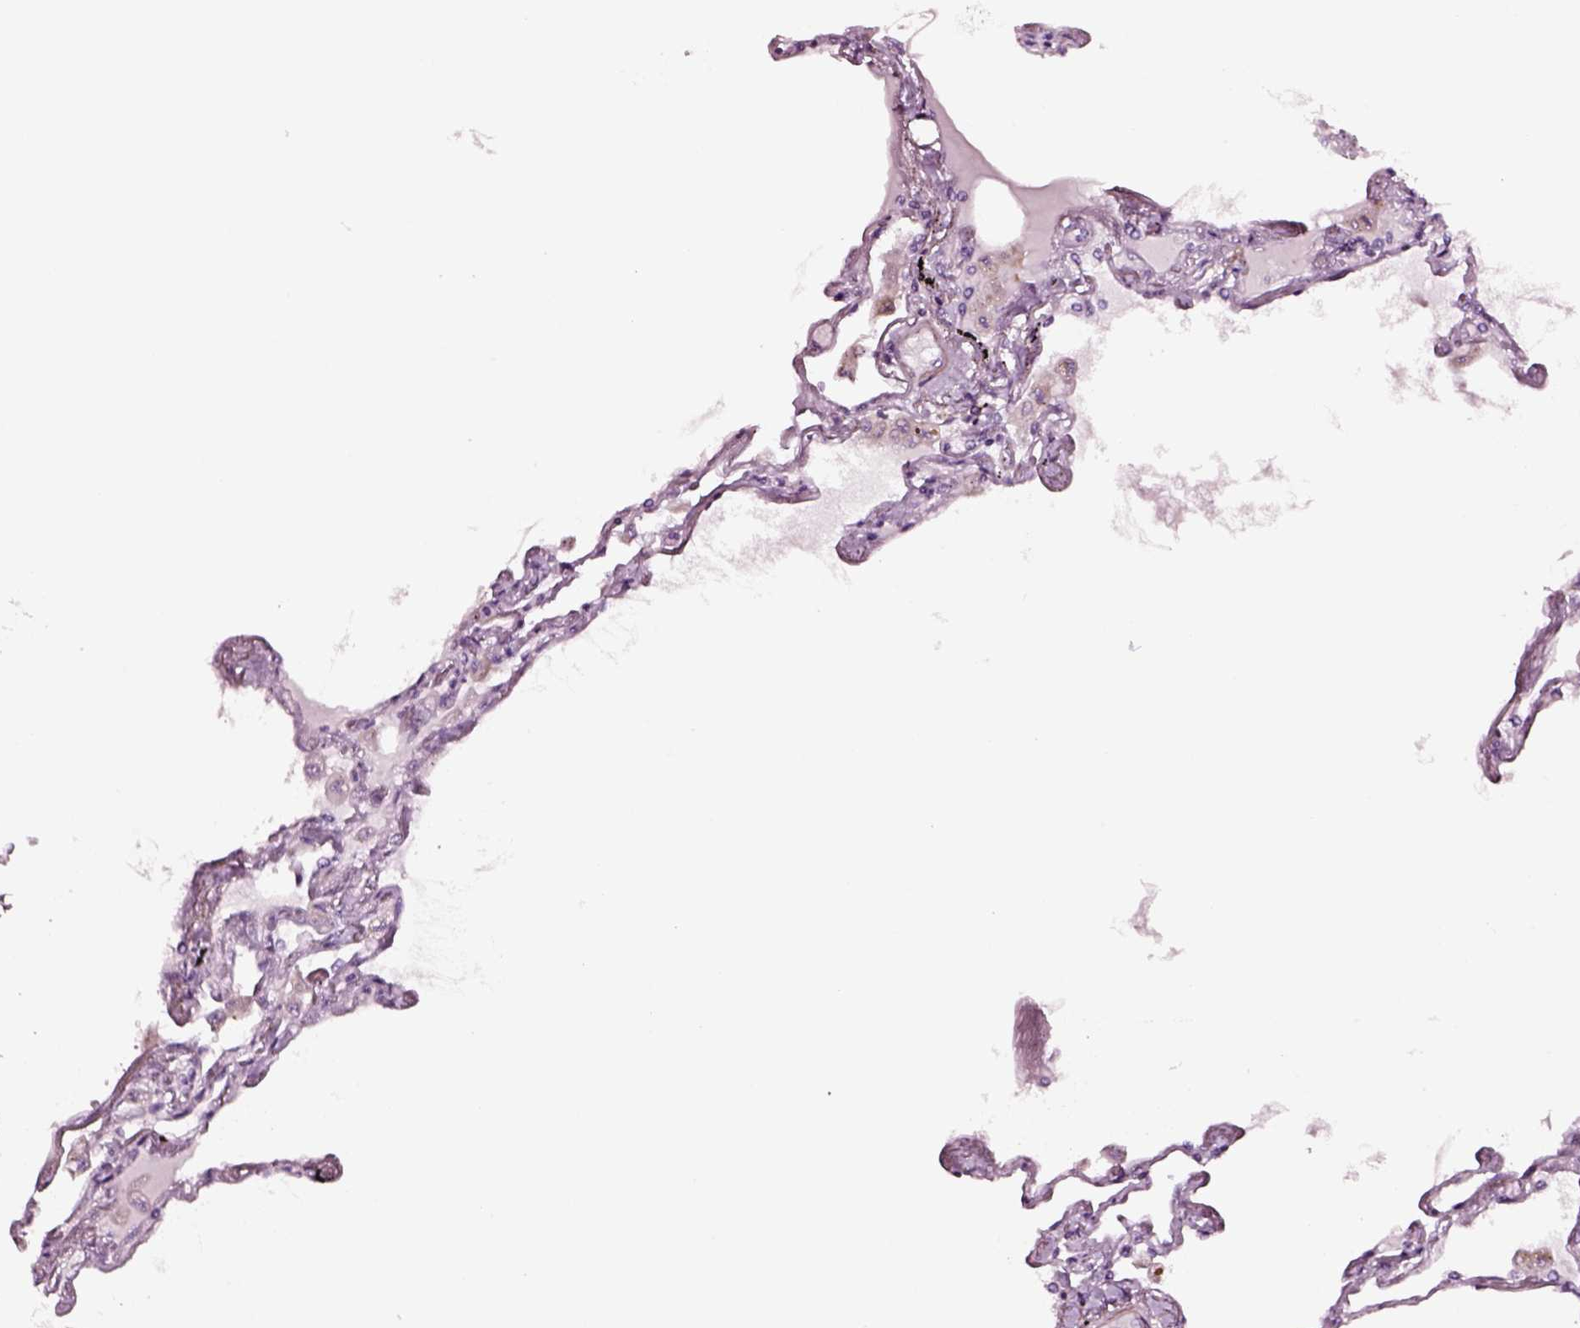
{"staining": {"intensity": "negative", "quantity": "none", "location": "none"}, "tissue": "lung", "cell_type": "Alveolar cells", "image_type": "normal", "snomed": [{"axis": "morphology", "description": "Normal tissue, NOS"}, {"axis": "morphology", "description": "Adenocarcinoma, NOS"}, {"axis": "topography", "description": "Cartilage tissue"}, {"axis": "topography", "description": "Lung"}], "caption": "Immunohistochemical staining of normal human lung shows no significant expression in alveolar cells.", "gene": "SOX10", "patient": {"sex": "female", "age": 67}}